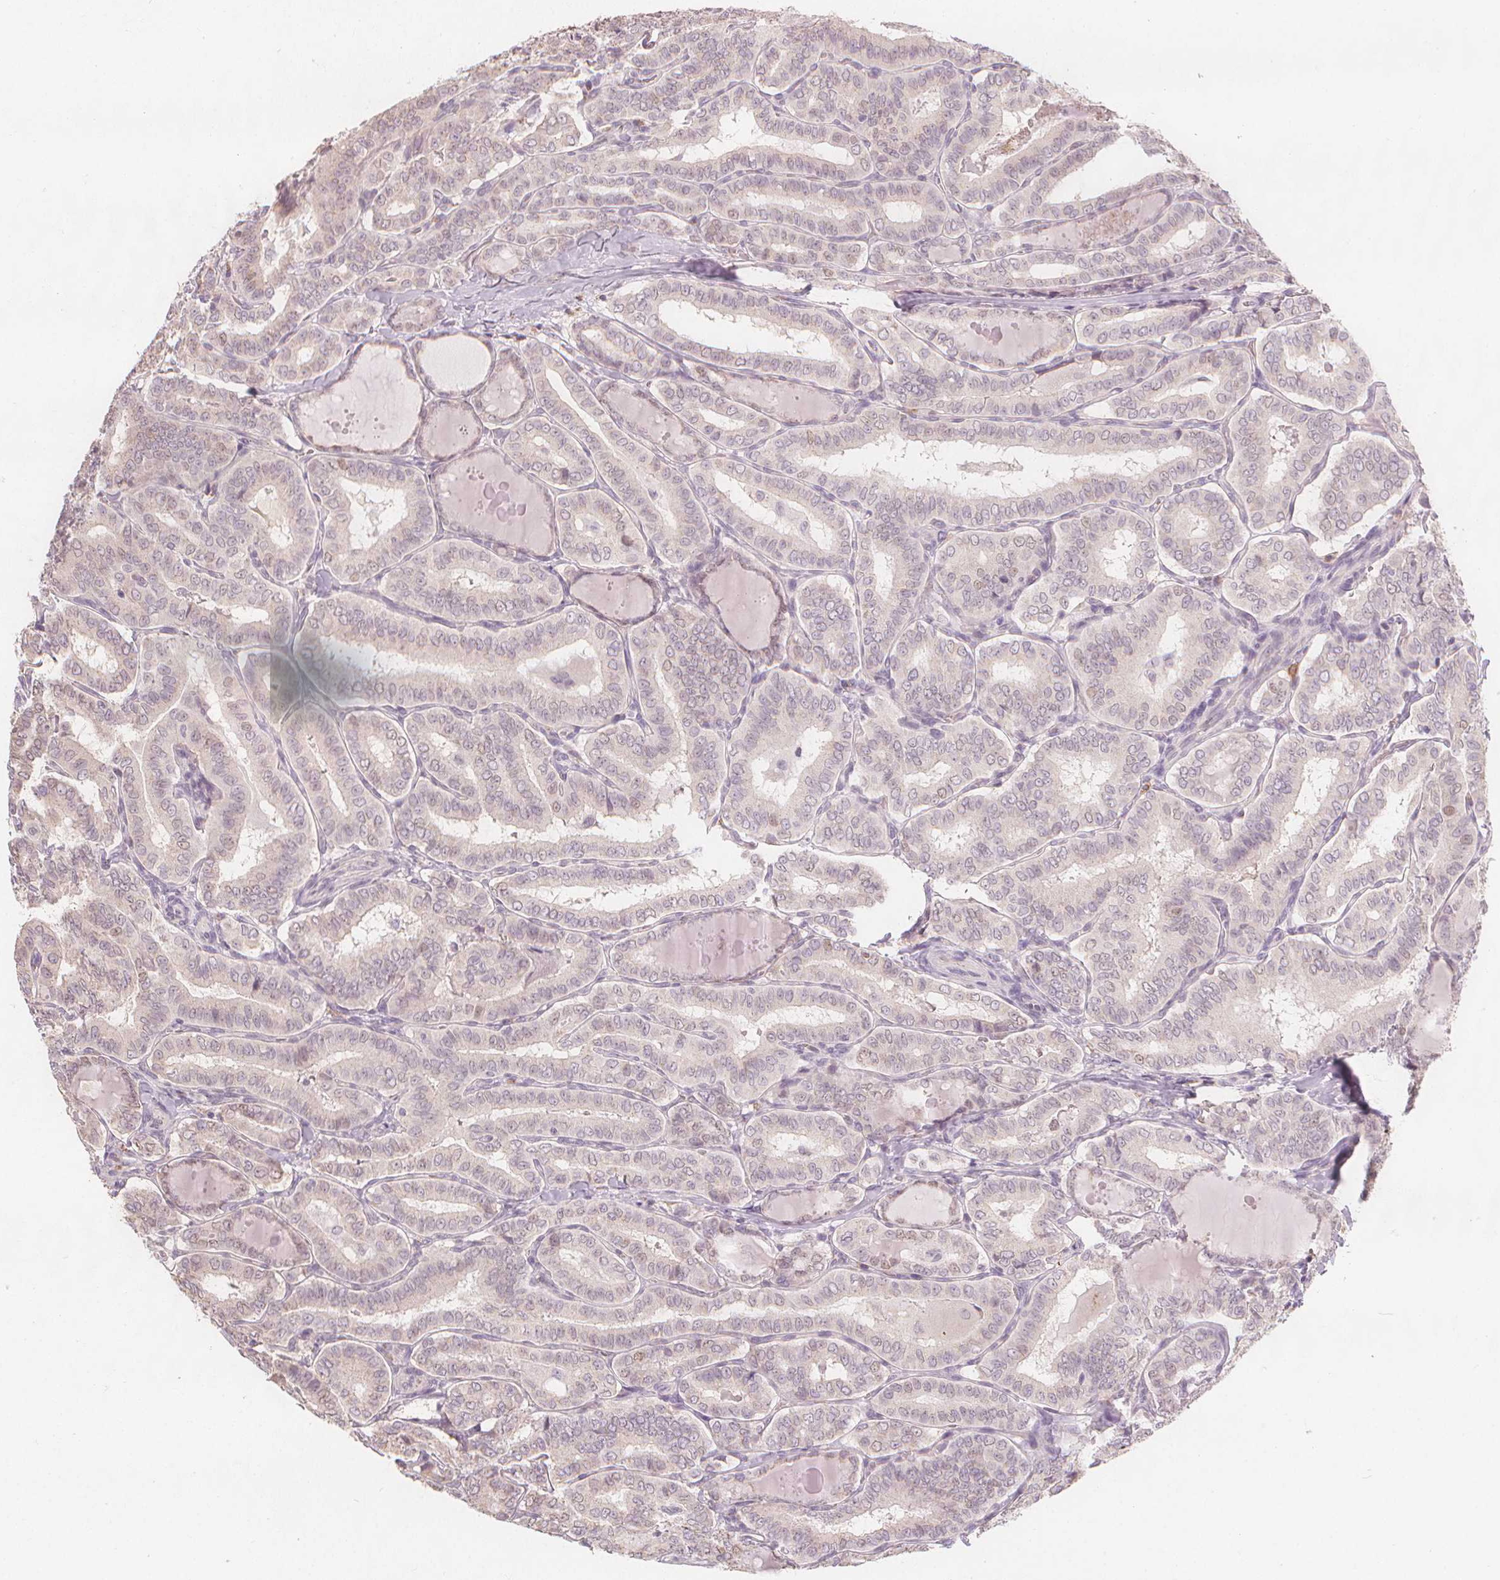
{"staining": {"intensity": "negative", "quantity": "none", "location": "none"}, "tissue": "thyroid cancer", "cell_type": "Tumor cells", "image_type": "cancer", "snomed": [{"axis": "morphology", "description": "Papillary adenocarcinoma, NOS"}, {"axis": "morphology", "description": "Papillary adenoma metastatic"}, {"axis": "topography", "description": "Thyroid gland"}], "caption": "Image shows no protein positivity in tumor cells of thyroid cancer (papillary adenoma metastatic) tissue. The staining is performed using DAB (3,3'-diaminobenzidine) brown chromogen with nuclei counter-stained in using hematoxylin.", "gene": "TIPIN", "patient": {"sex": "female", "age": 50}}